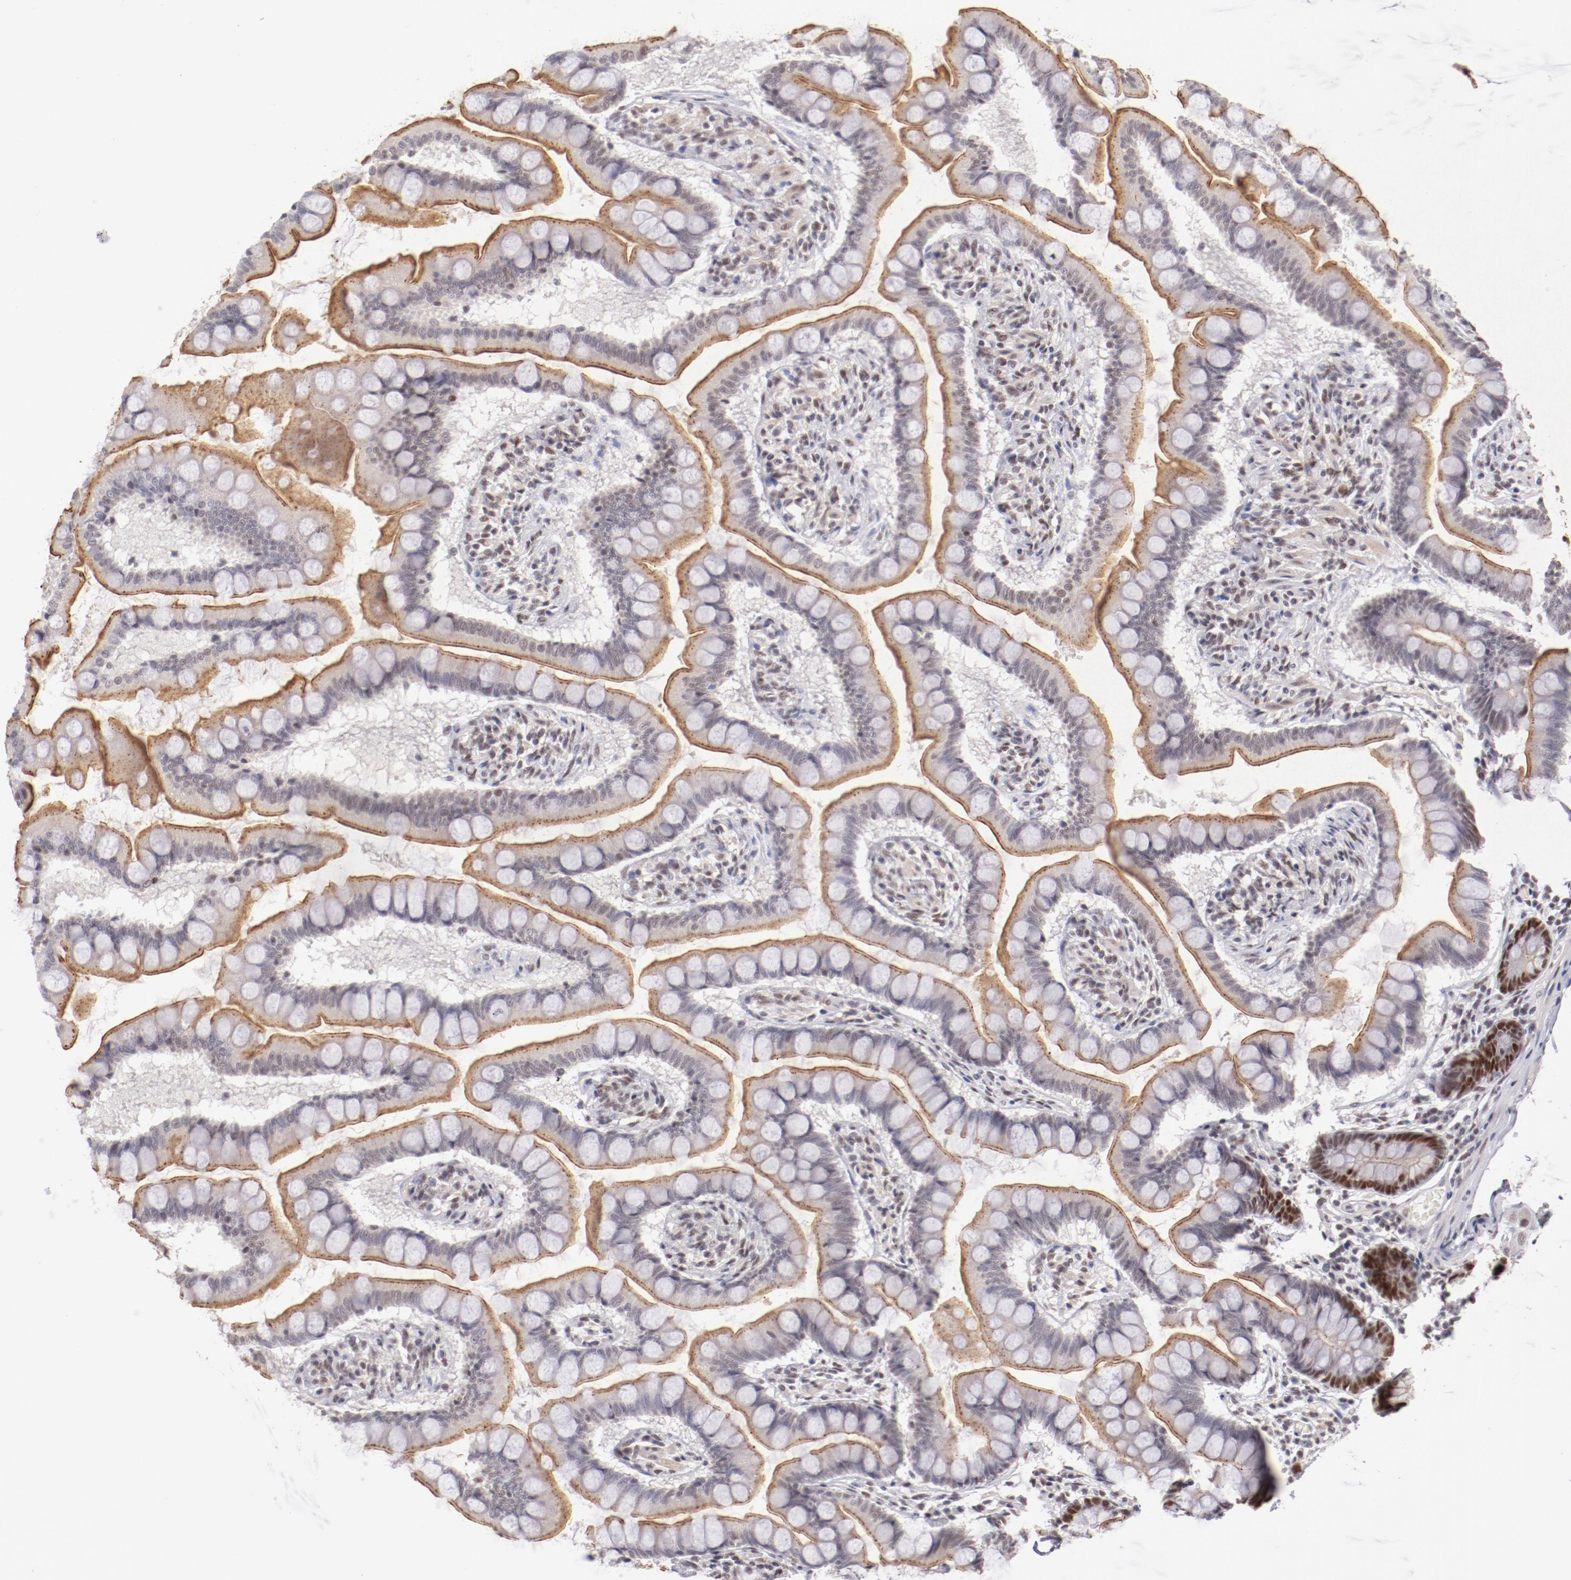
{"staining": {"intensity": "strong", "quantity": "25%-75%", "location": "cytoplasmic/membranous,nuclear"}, "tissue": "small intestine", "cell_type": "Glandular cells", "image_type": "normal", "snomed": [{"axis": "morphology", "description": "Normal tissue, NOS"}, {"axis": "topography", "description": "Small intestine"}], "caption": "Immunohistochemical staining of benign human small intestine shows high levels of strong cytoplasmic/membranous,nuclear staining in approximately 25%-75% of glandular cells.", "gene": "TFAP4", "patient": {"sex": "male", "age": 41}}